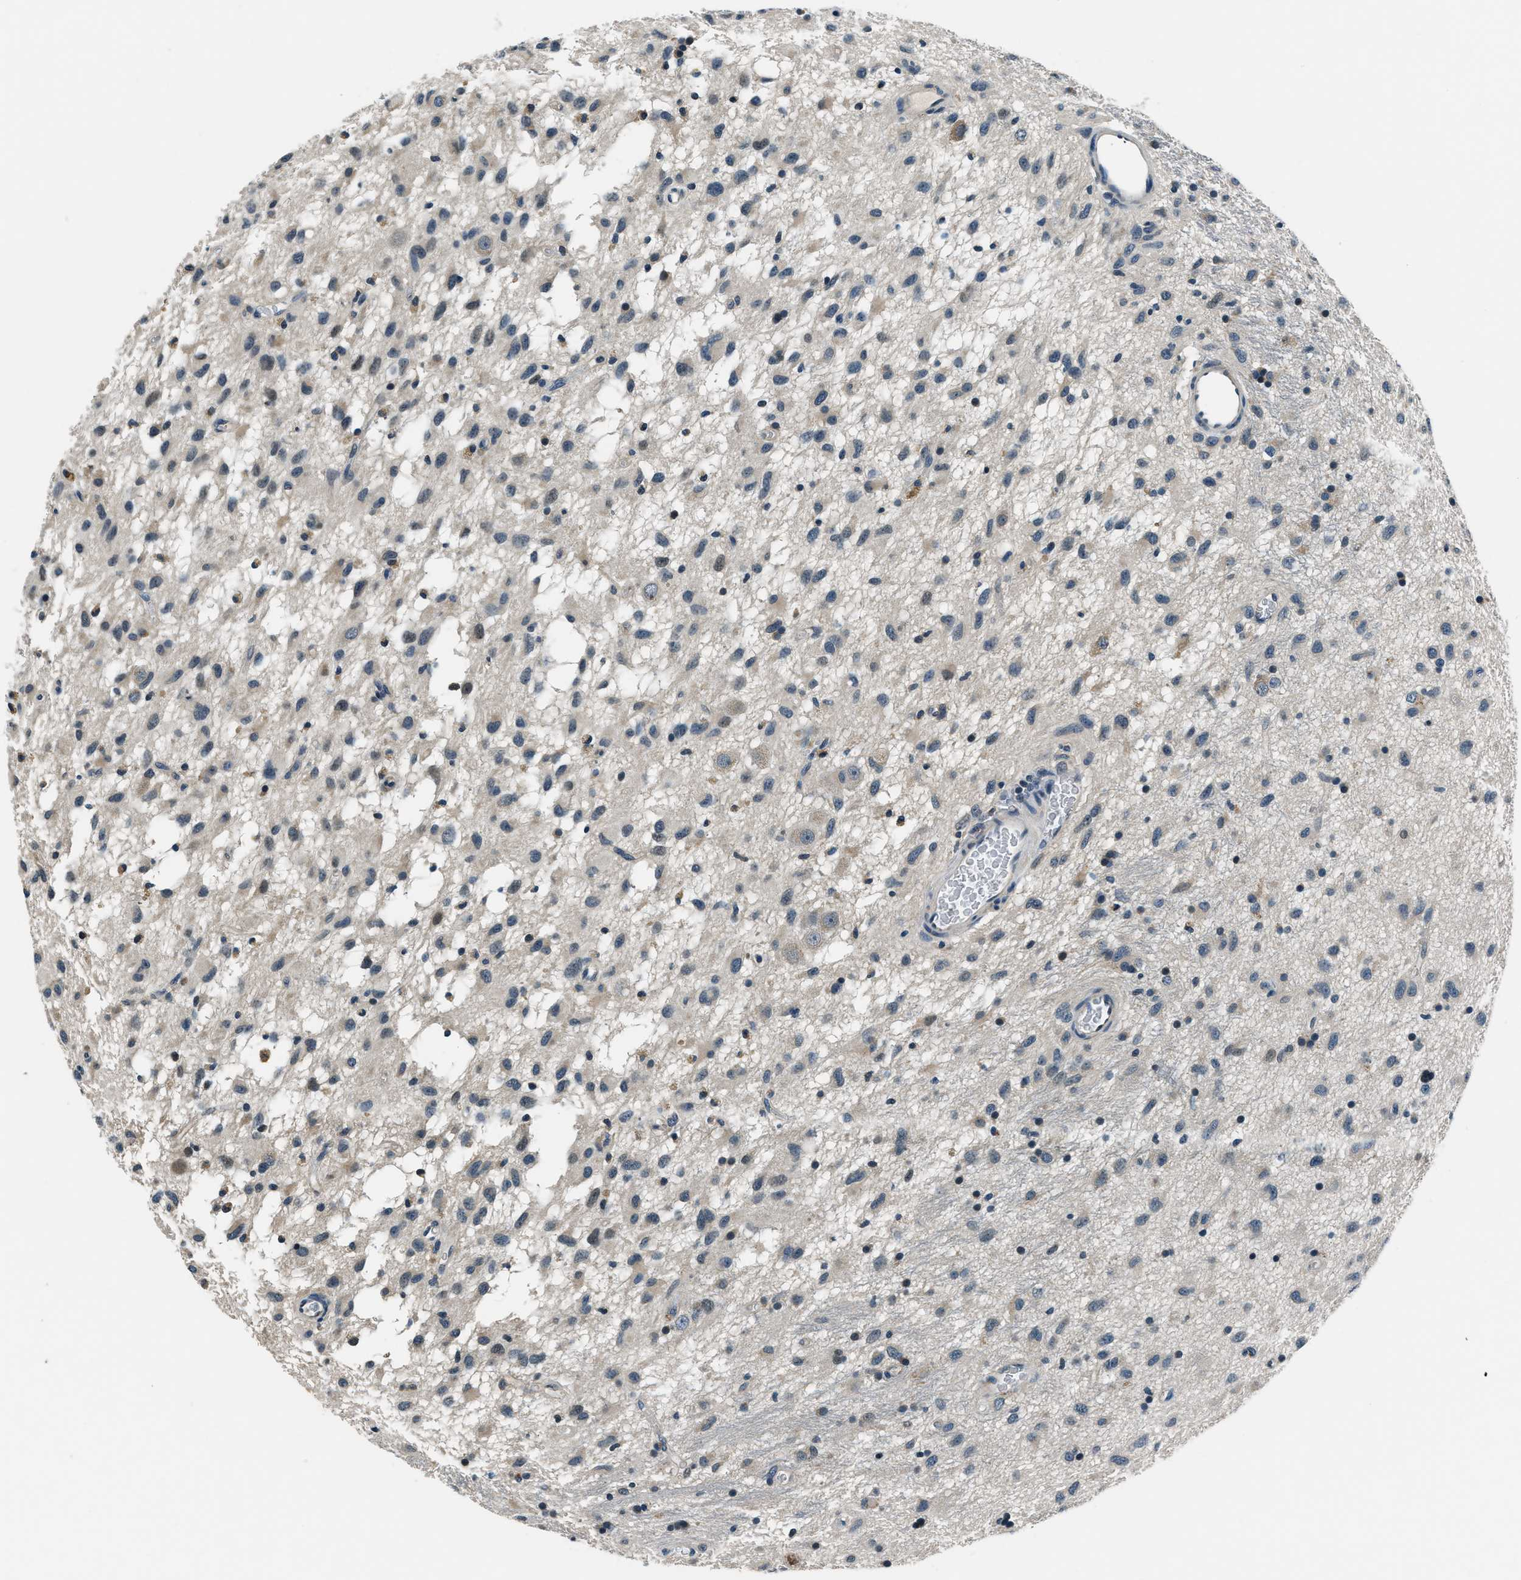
{"staining": {"intensity": "weak", "quantity": "<25%", "location": "cytoplasmic/membranous"}, "tissue": "glioma", "cell_type": "Tumor cells", "image_type": "cancer", "snomed": [{"axis": "morphology", "description": "Glioma, malignant, Low grade"}, {"axis": "topography", "description": "Brain"}], "caption": "The IHC photomicrograph has no significant staining in tumor cells of glioma tissue.", "gene": "NME8", "patient": {"sex": "male", "age": 77}}